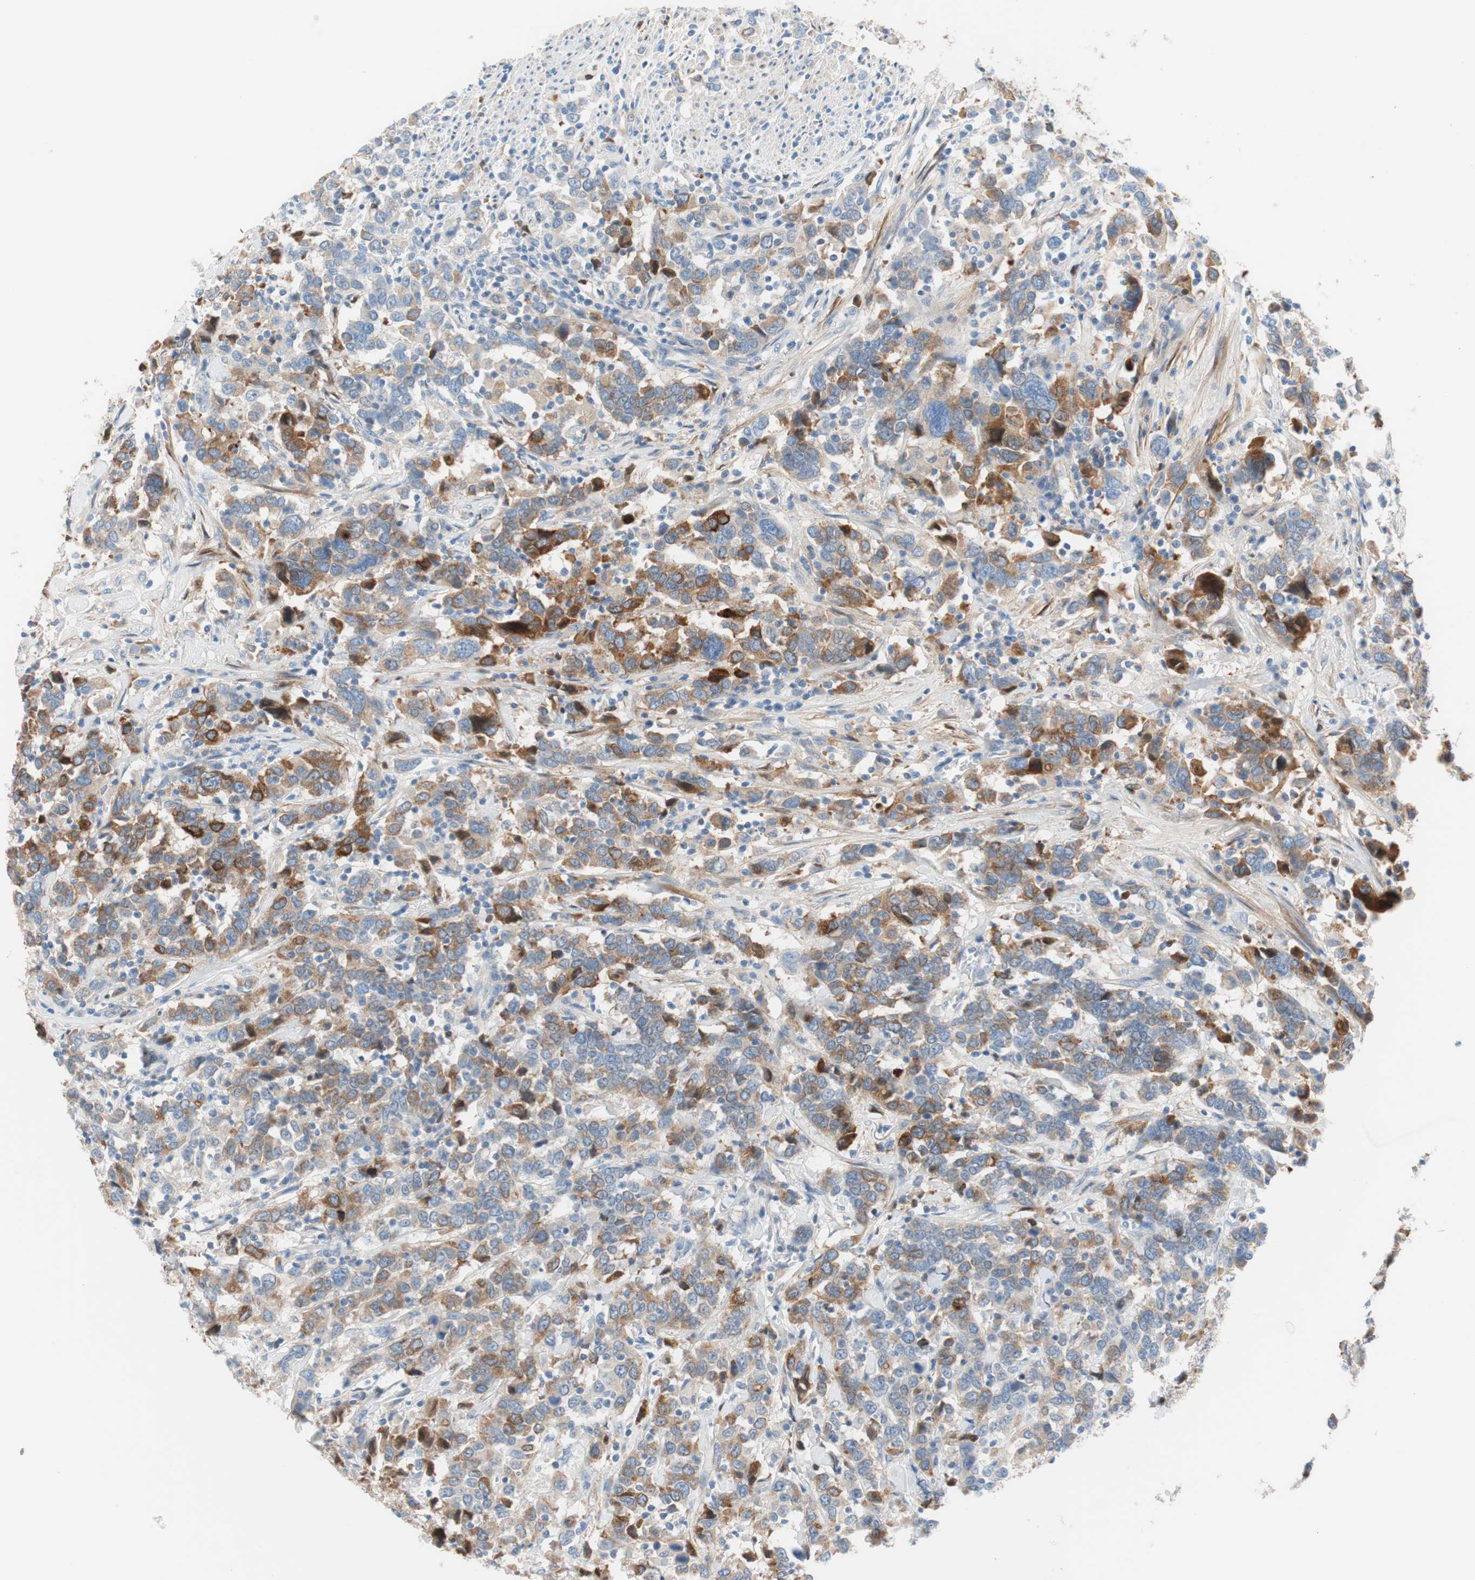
{"staining": {"intensity": "moderate", "quantity": ">75%", "location": "cytoplasmic/membranous"}, "tissue": "urothelial cancer", "cell_type": "Tumor cells", "image_type": "cancer", "snomed": [{"axis": "morphology", "description": "Urothelial carcinoma, High grade"}, {"axis": "topography", "description": "Urinary bladder"}], "caption": "The immunohistochemical stain highlights moderate cytoplasmic/membranous positivity in tumor cells of urothelial cancer tissue. (IHC, brightfield microscopy, high magnification).", "gene": "RBP4", "patient": {"sex": "male", "age": 61}}